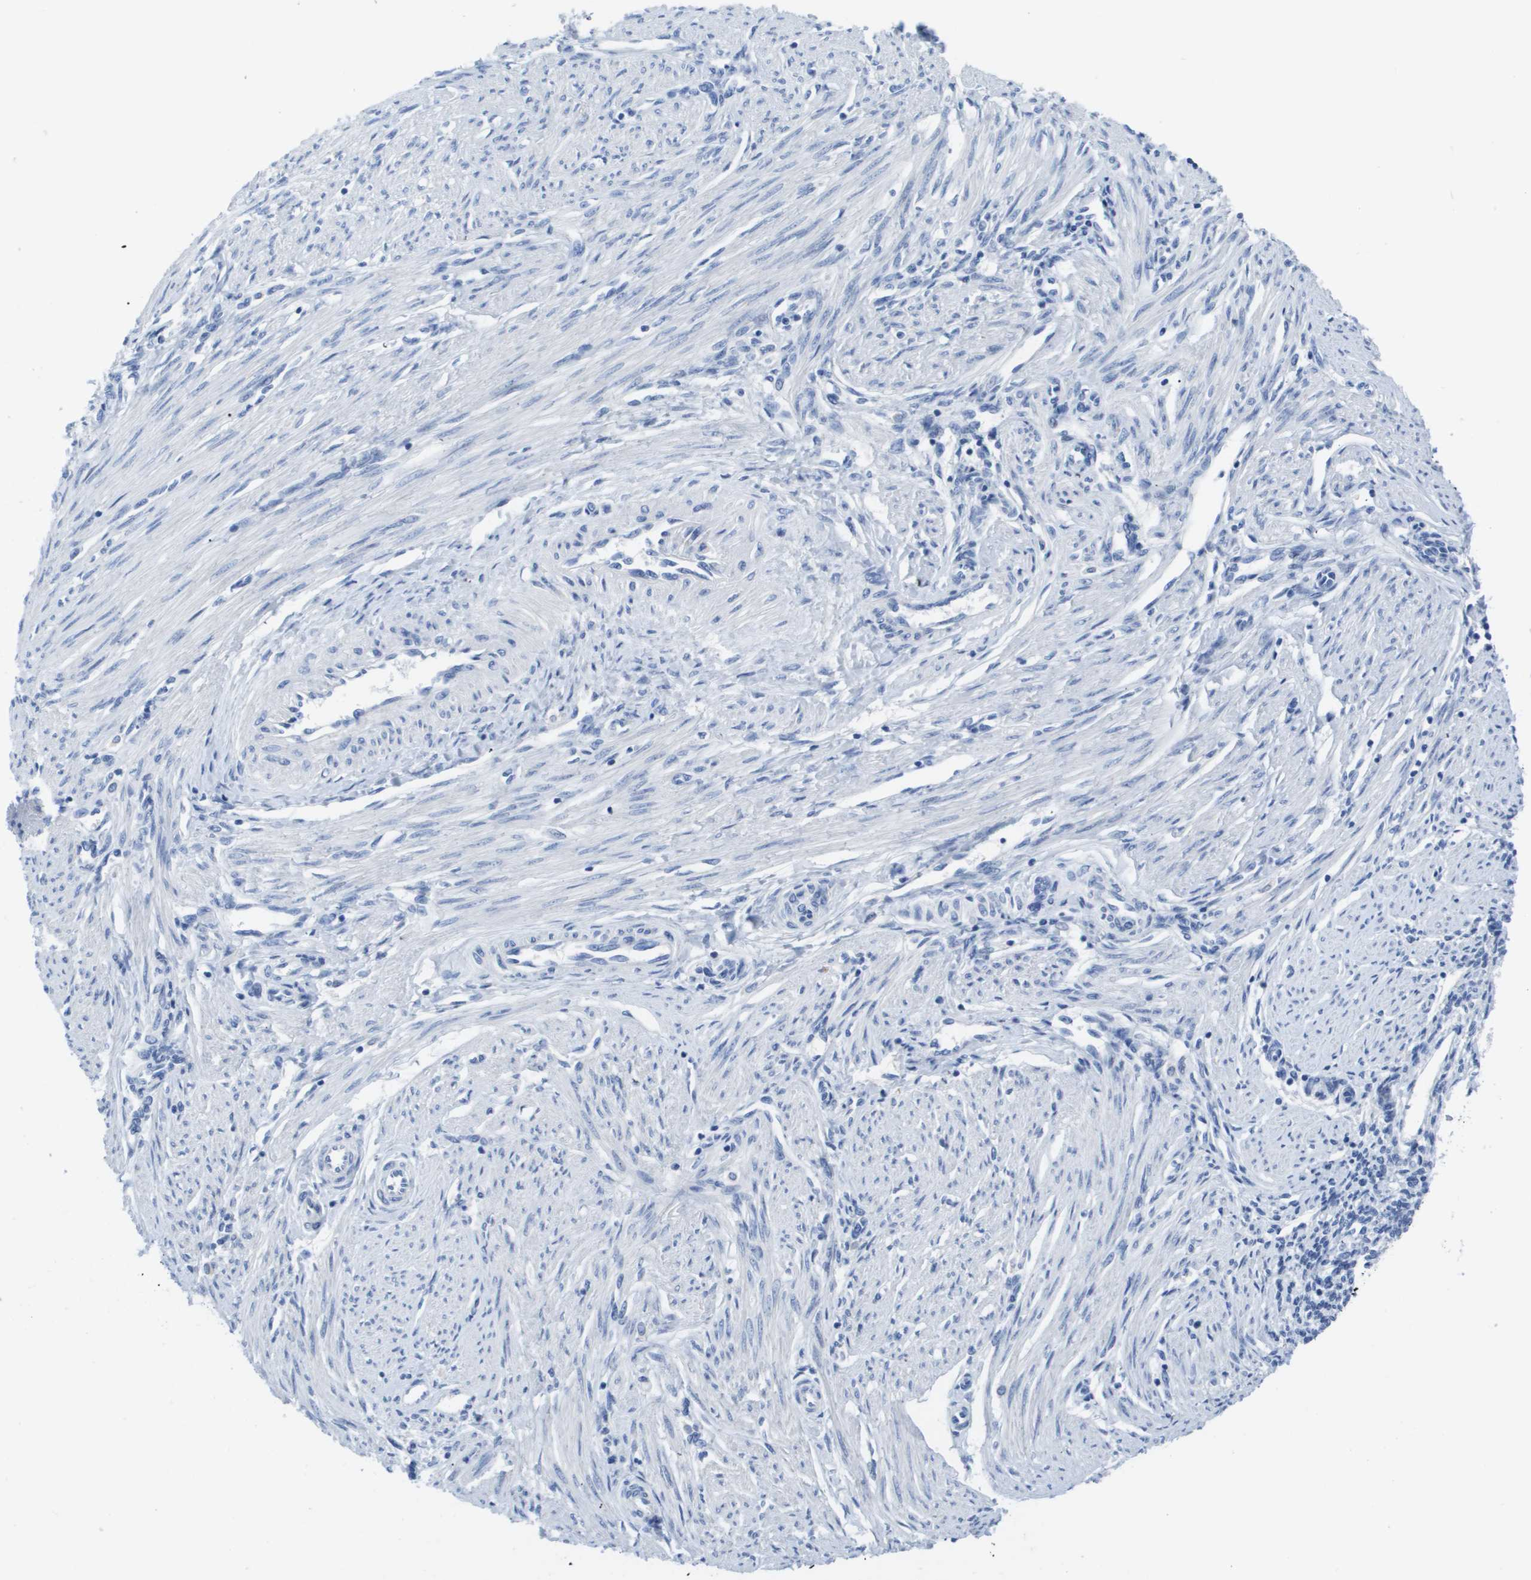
{"staining": {"intensity": "negative", "quantity": "none", "location": "none"}, "tissue": "endometrial cancer", "cell_type": "Tumor cells", "image_type": "cancer", "snomed": [{"axis": "morphology", "description": "Adenocarcinoma, NOS"}, {"axis": "topography", "description": "Endometrium"}], "caption": "High magnification brightfield microscopy of adenocarcinoma (endometrial) stained with DAB (3,3'-diaminobenzidine) (brown) and counterstained with hematoxylin (blue): tumor cells show no significant expression. (Brightfield microscopy of DAB IHC at high magnification).", "gene": "MS4A1", "patient": {"sex": "female", "age": 53}}